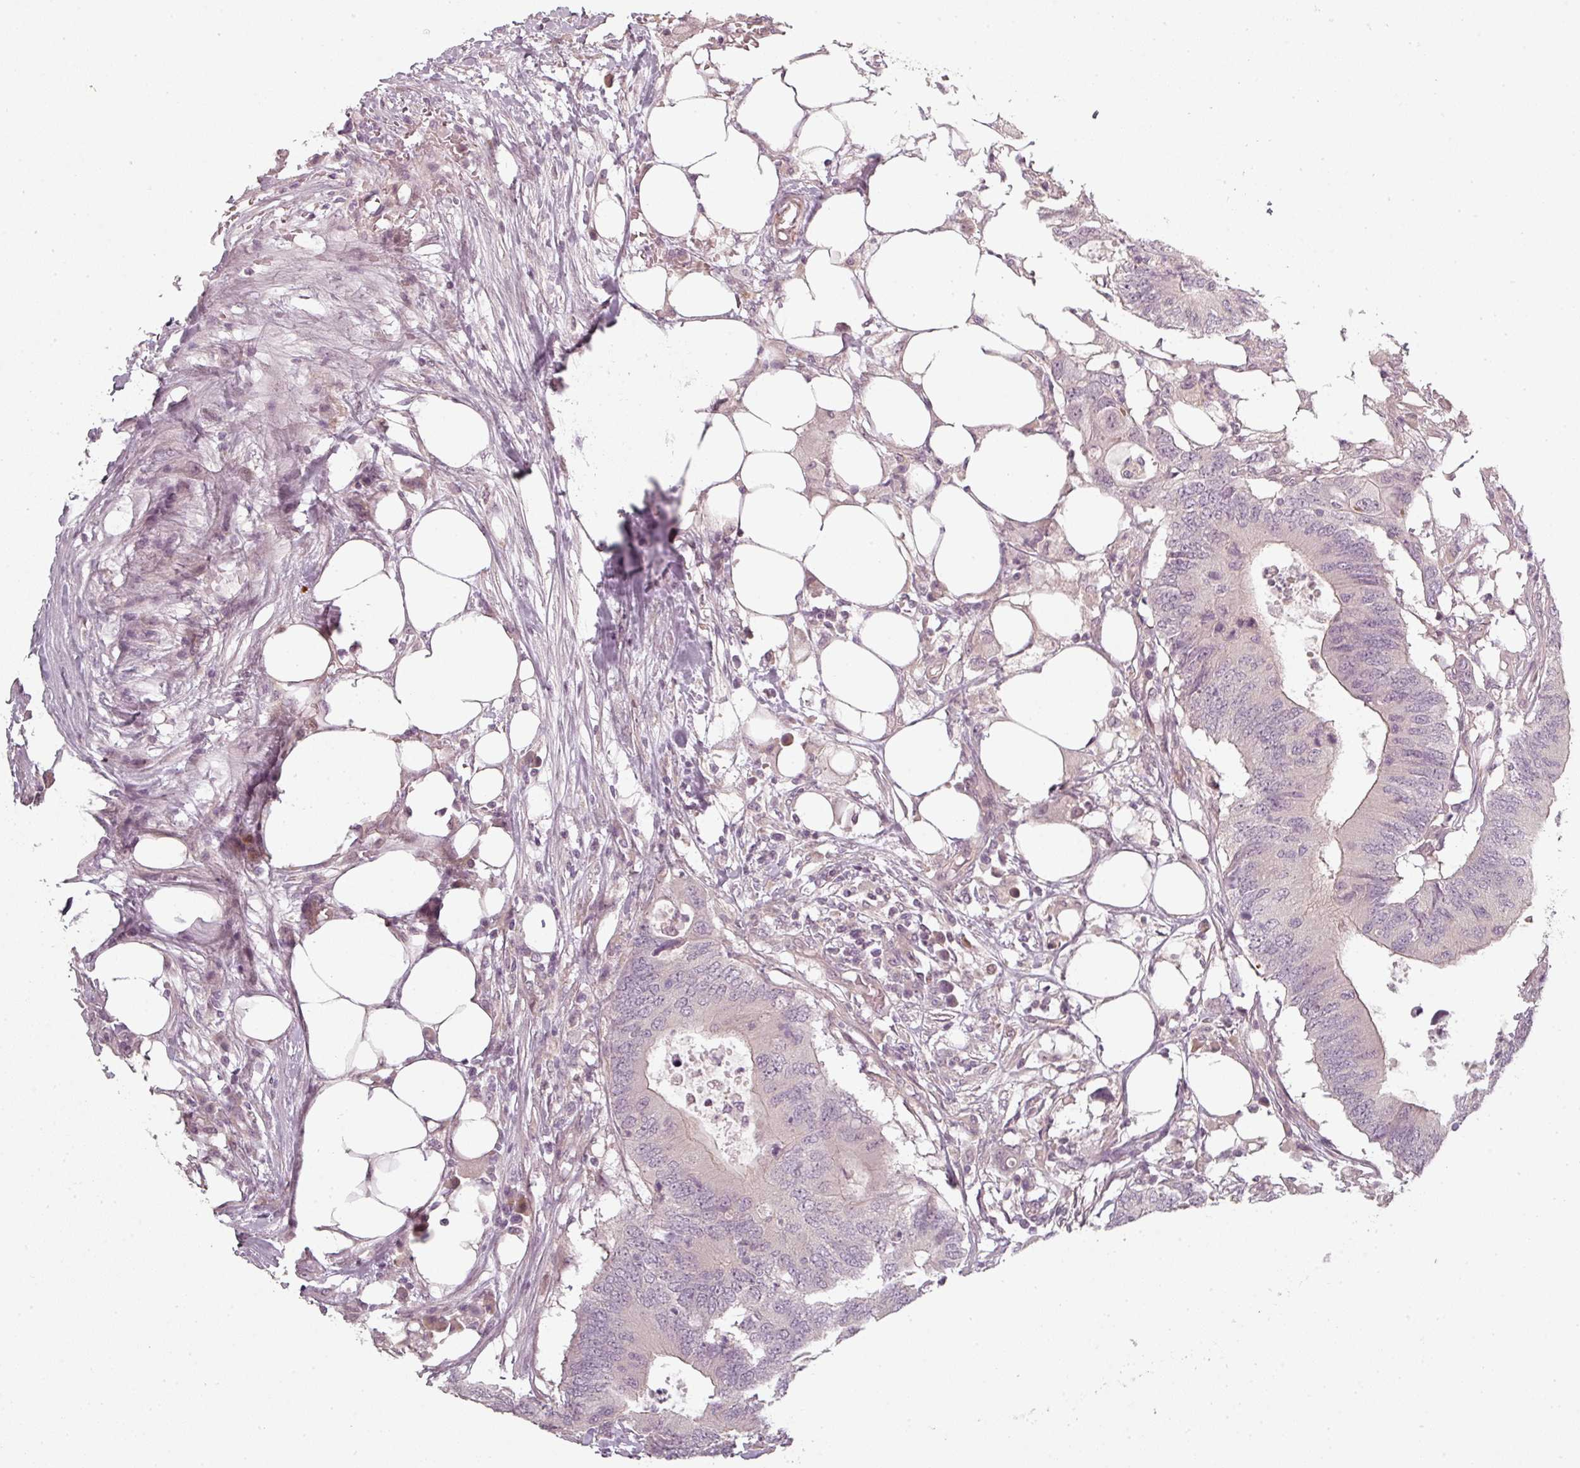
{"staining": {"intensity": "negative", "quantity": "none", "location": "none"}, "tissue": "colorectal cancer", "cell_type": "Tumor cells", "image_type": "cancer", "snomed": [{"axis": "morphology", "description": "Adenocarcinoma, NOS"}, {"axis": "topography", "description": "Colon"}], "caption": "IHC micrograph of human colorectal adenocarcinoma stained for a protein (brown), which shows no expression in tumor cells.", "gene": "SLC16A9", "patient": {"sex": "male", "age": 71}}